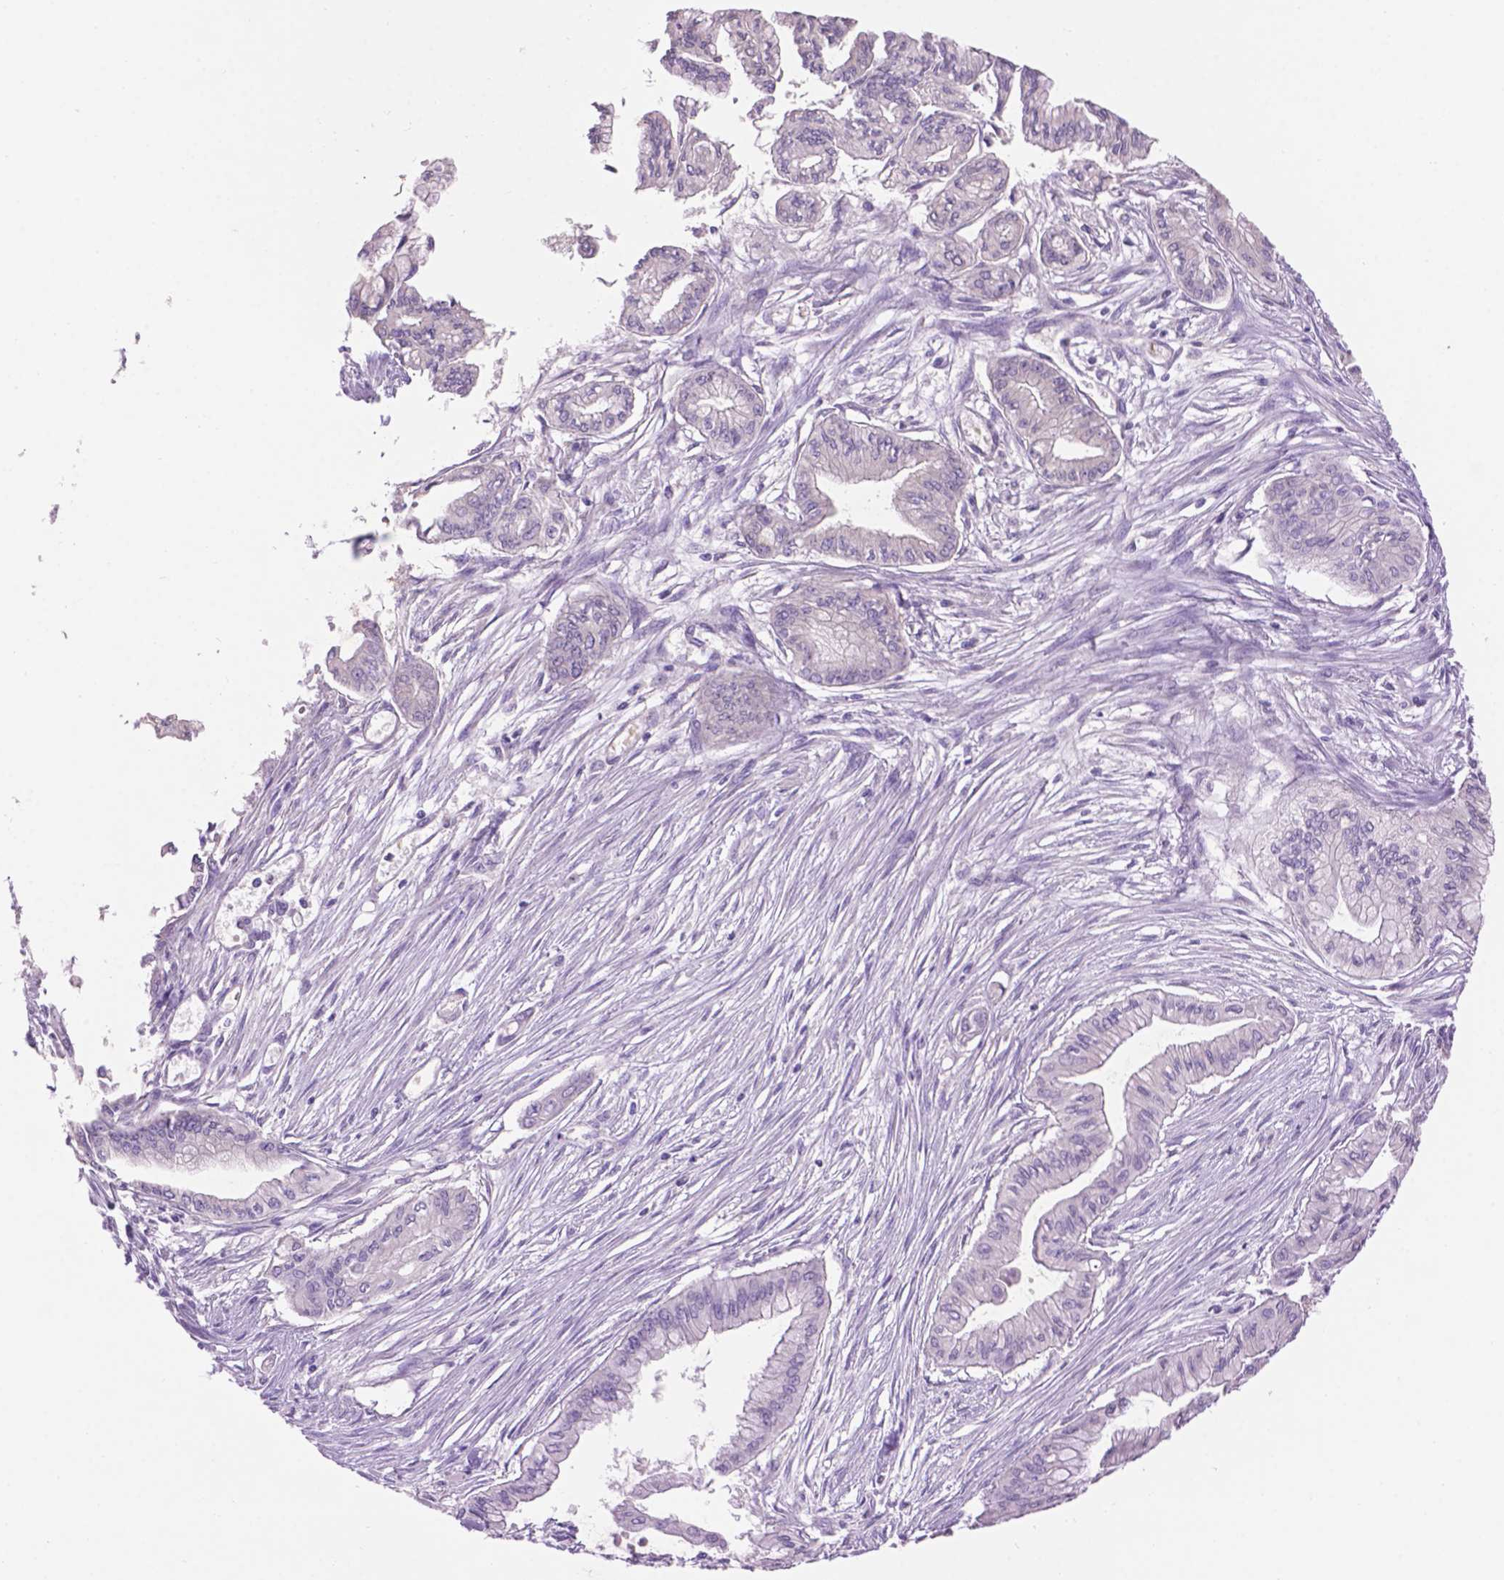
{"staining": {"intensity": "negative", "quantity": "none", "location": "none"}, "tissue": "pancreatic cancer", "cell_type": "Tumor cells", "image_type": "cancer", "snomed": [{"axis": "morphology", "description": "Adenocarcinoma, NOS"}, {"axis": "topography", "description": "Pancreas"}], "caption": "Photomicrograph shows no significant protein expression in tumor cells of adenocarcinoma (pancreatic).", "gene": "CRYBA4", "patient": {"sex": "female", "age": 68}}